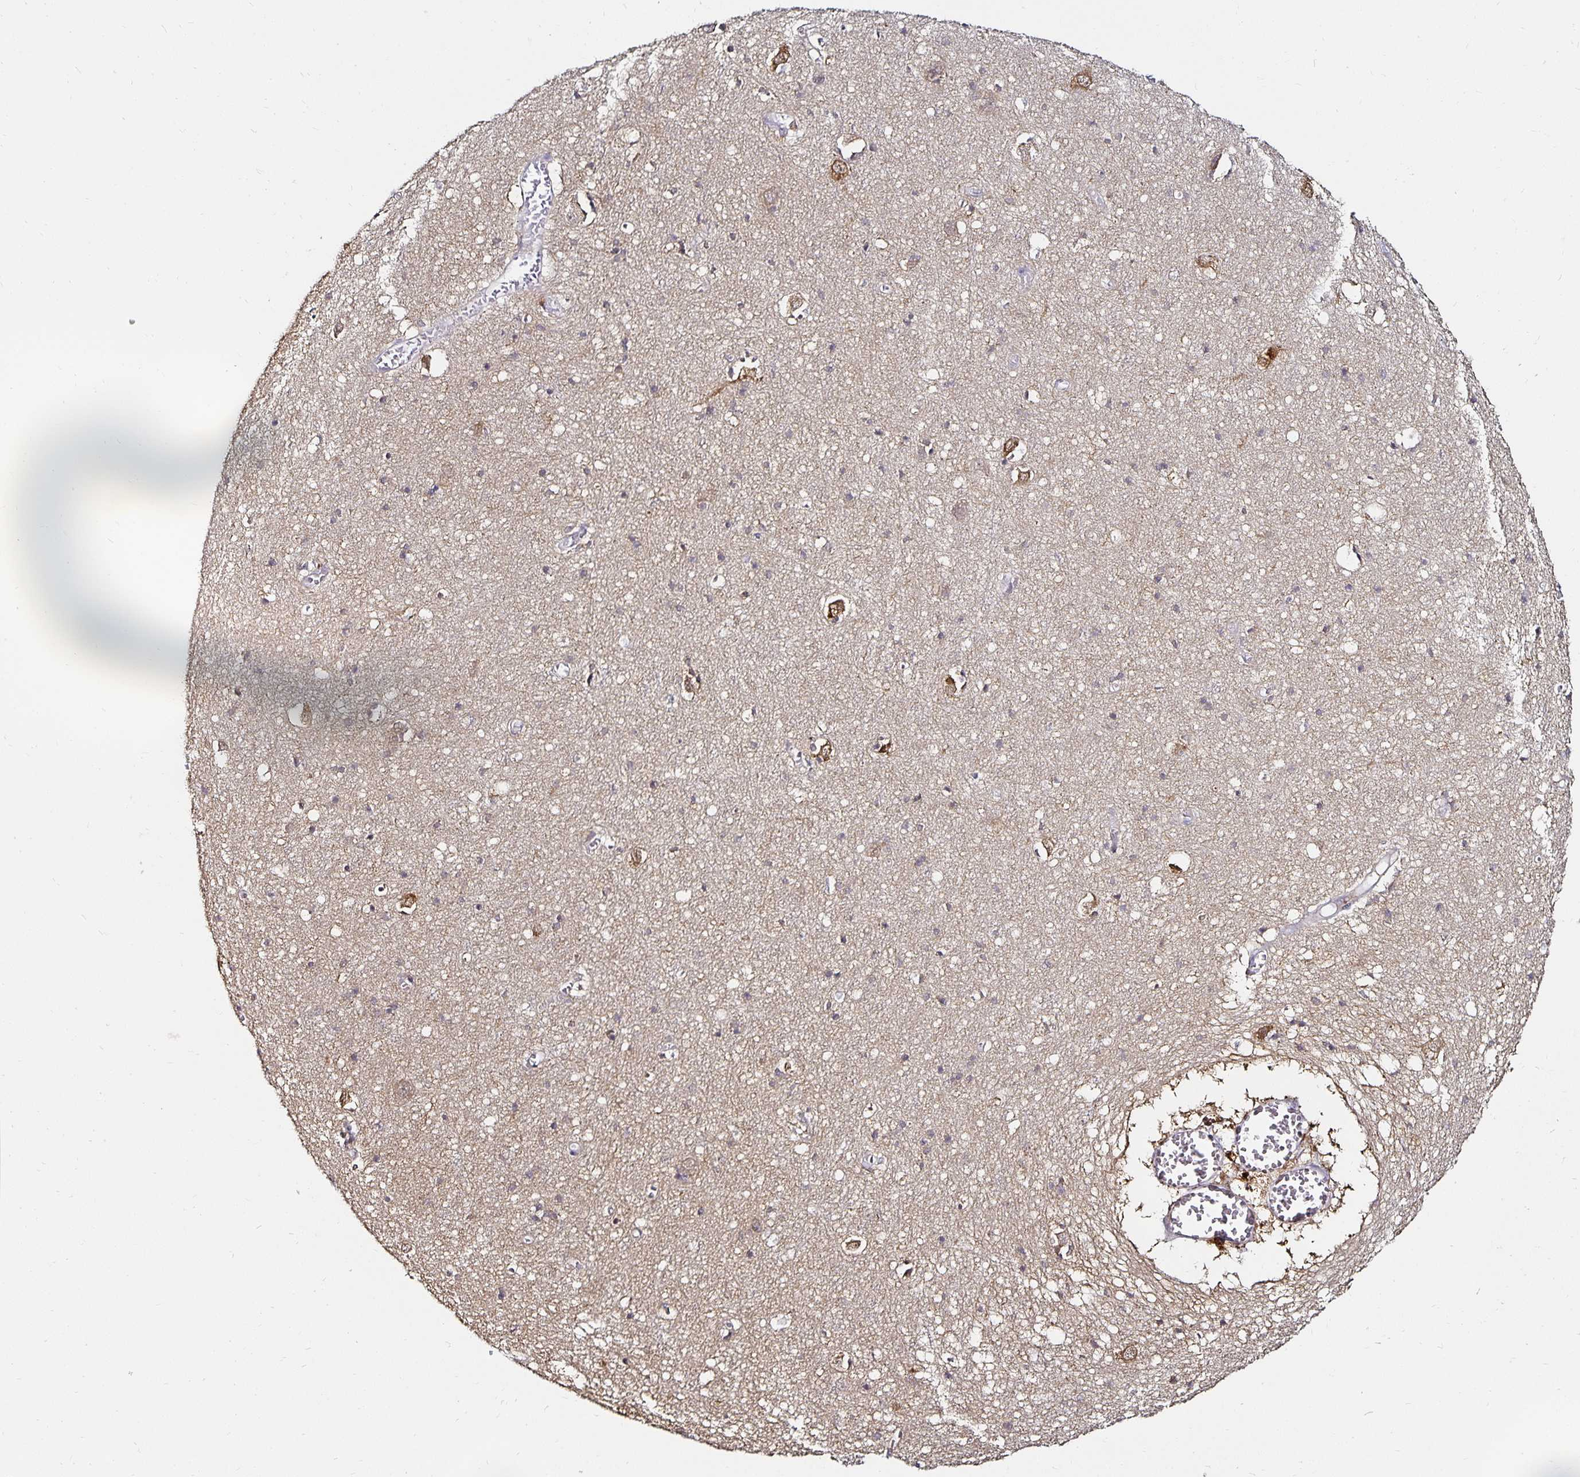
{"staining": {"intensity": "negative", "quantity": "none", "location": "none"}, "tissue": "cerebral cortex", "cell_type": "Endothelial cells", "image_type": "normal", "snomed": [{"axis": "morphology", "description": "Normal tissue, NOS"}, {"axis": "topography", "description": "Cerebral cortex"}], "caption": "Unremarkable cerebral cortex was stained to show a protein in brown. There is no significant expression in endothelial cells. Nuclei are stained in blue.", "gene": "ANLN", "patient": {"sex": "male", "age": 70}}